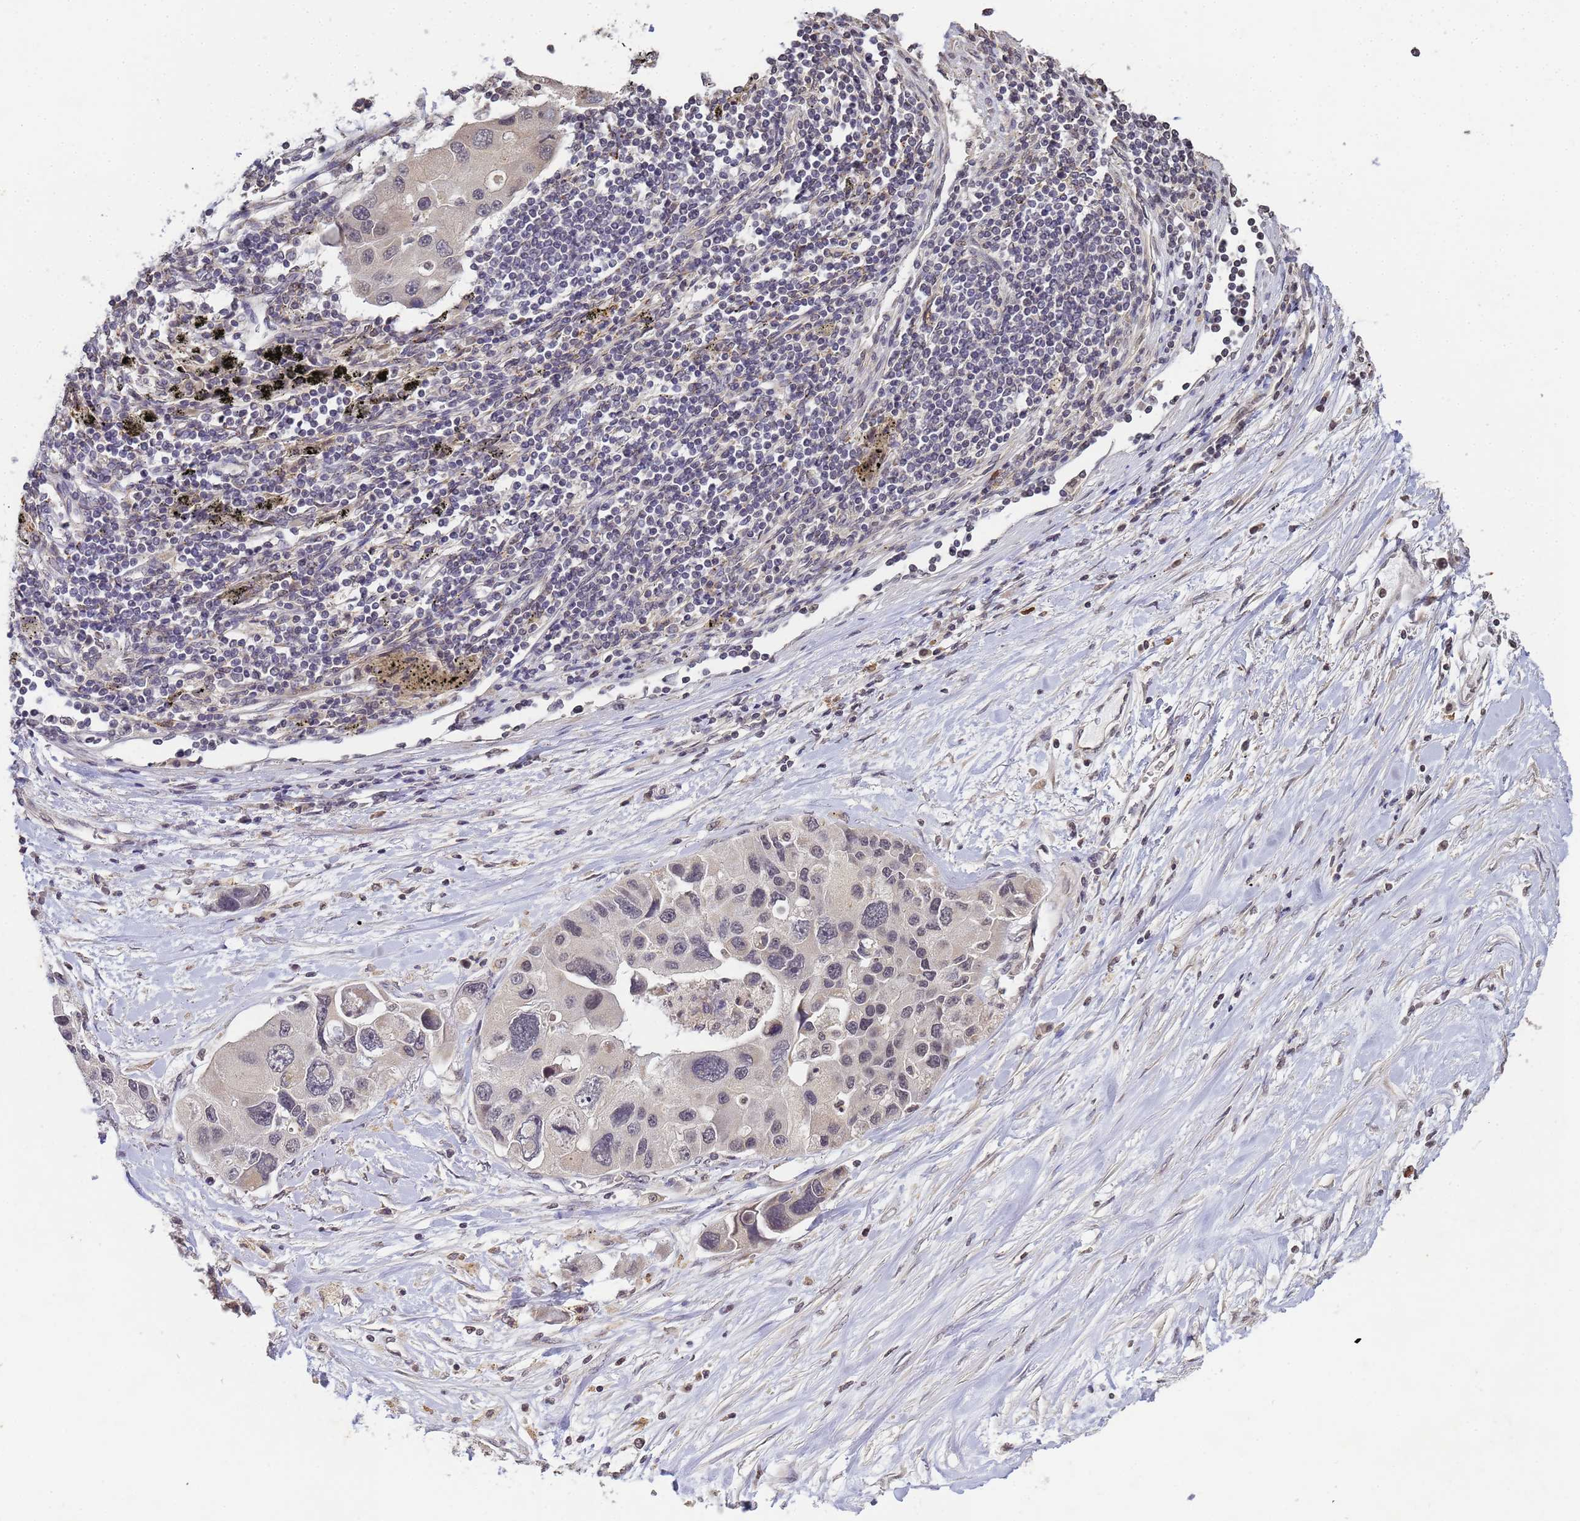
{"staining": {"intensity": "negative", "quantity": "none", "location": "none"}, "tissue": "lung cancer", "cell_type": "Tumor cells", "image_type": "cancer", "snomed": [{"axis": "morphology", "description": "Adenocarcinoma, NOS"}, {"axis": "topography", "description": "Lung"}], "caption": "Immunohistochemistry (IHC) of human lung adenocarcinoma reveals no staining in tumor cells.", "gene": "MYL7", "patient": {"sex": "female", "age": 54}}